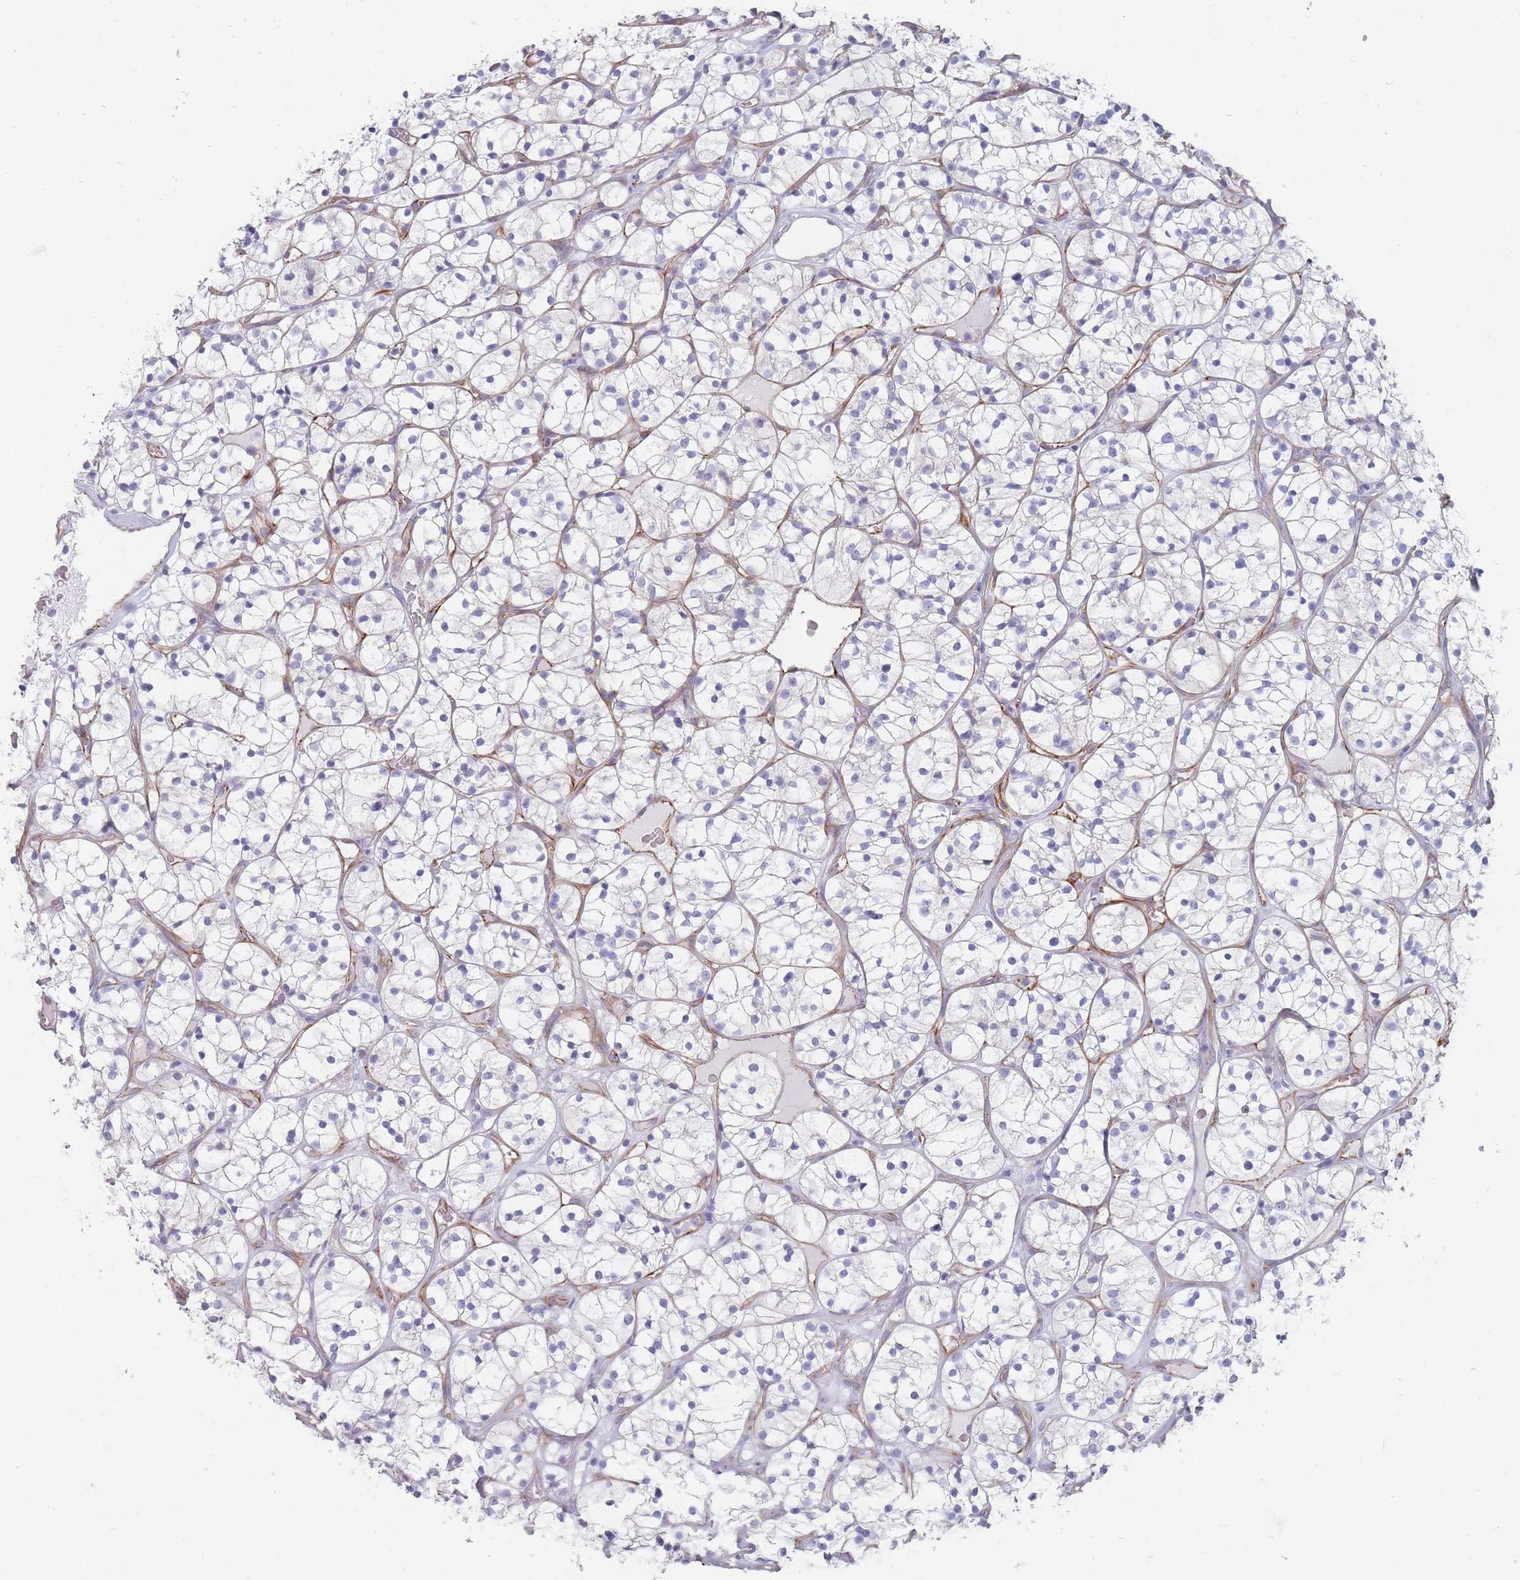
{"staining": {"intensity": "negative", "quantity": "none", "location": "none"}, "tissue": "renal cancer", "cell_type": "Tumor cells", "image_type": "cancer", "snomed": [{"axis": "morphology", "description": "Adenocarcinoma, NOS"}, {"axis": "topography", "description": "Kidney"}], "caption": "The immunohistochemistry (IHC) histopathology image has no significant expression in tumor cells of renal adenocarcinoma tissue.", "gene": "ERBIN", "patient": {"sex": "female", "age": 64}}